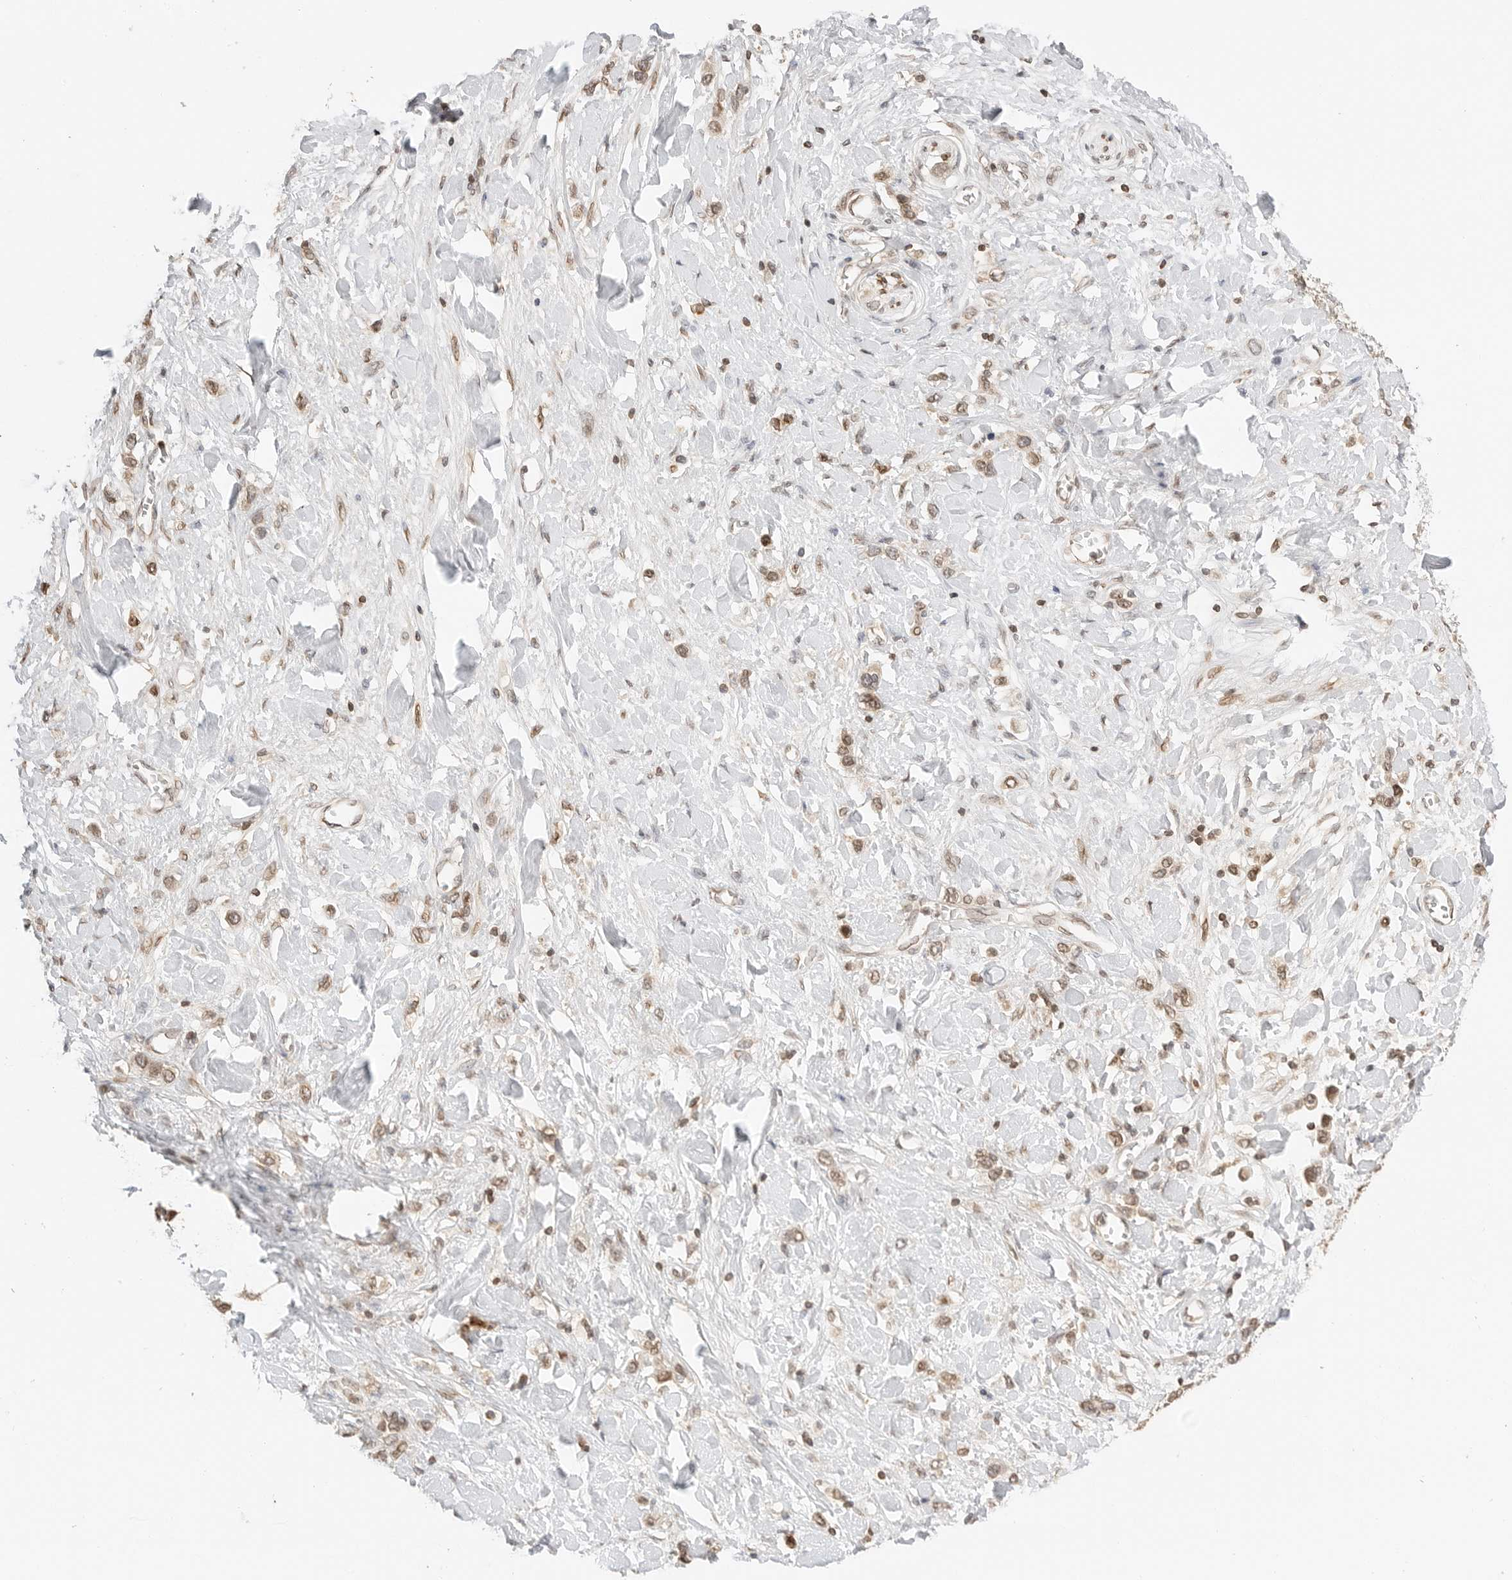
{"staining": {"intensity": "moderate", "quantity": ">75%", "location": "nuclear"}, "tissue": "stomach cancer", "cell_type": "Tumor cells", "image_type": "cancer", "snomed": [{"axis": "morphology", "description": "Adenocarcinoma, NOS"}, {"axis": "topography", "description": "Stomach"}], "caption": "Immunohistochemistry of human adenocarcinoma (stomach) reveals medium levels of moderate nuclear expression in approximately >75% of tumor cells.", "gene": "POLH", "patient": {"sex": "female", "age": 65}}